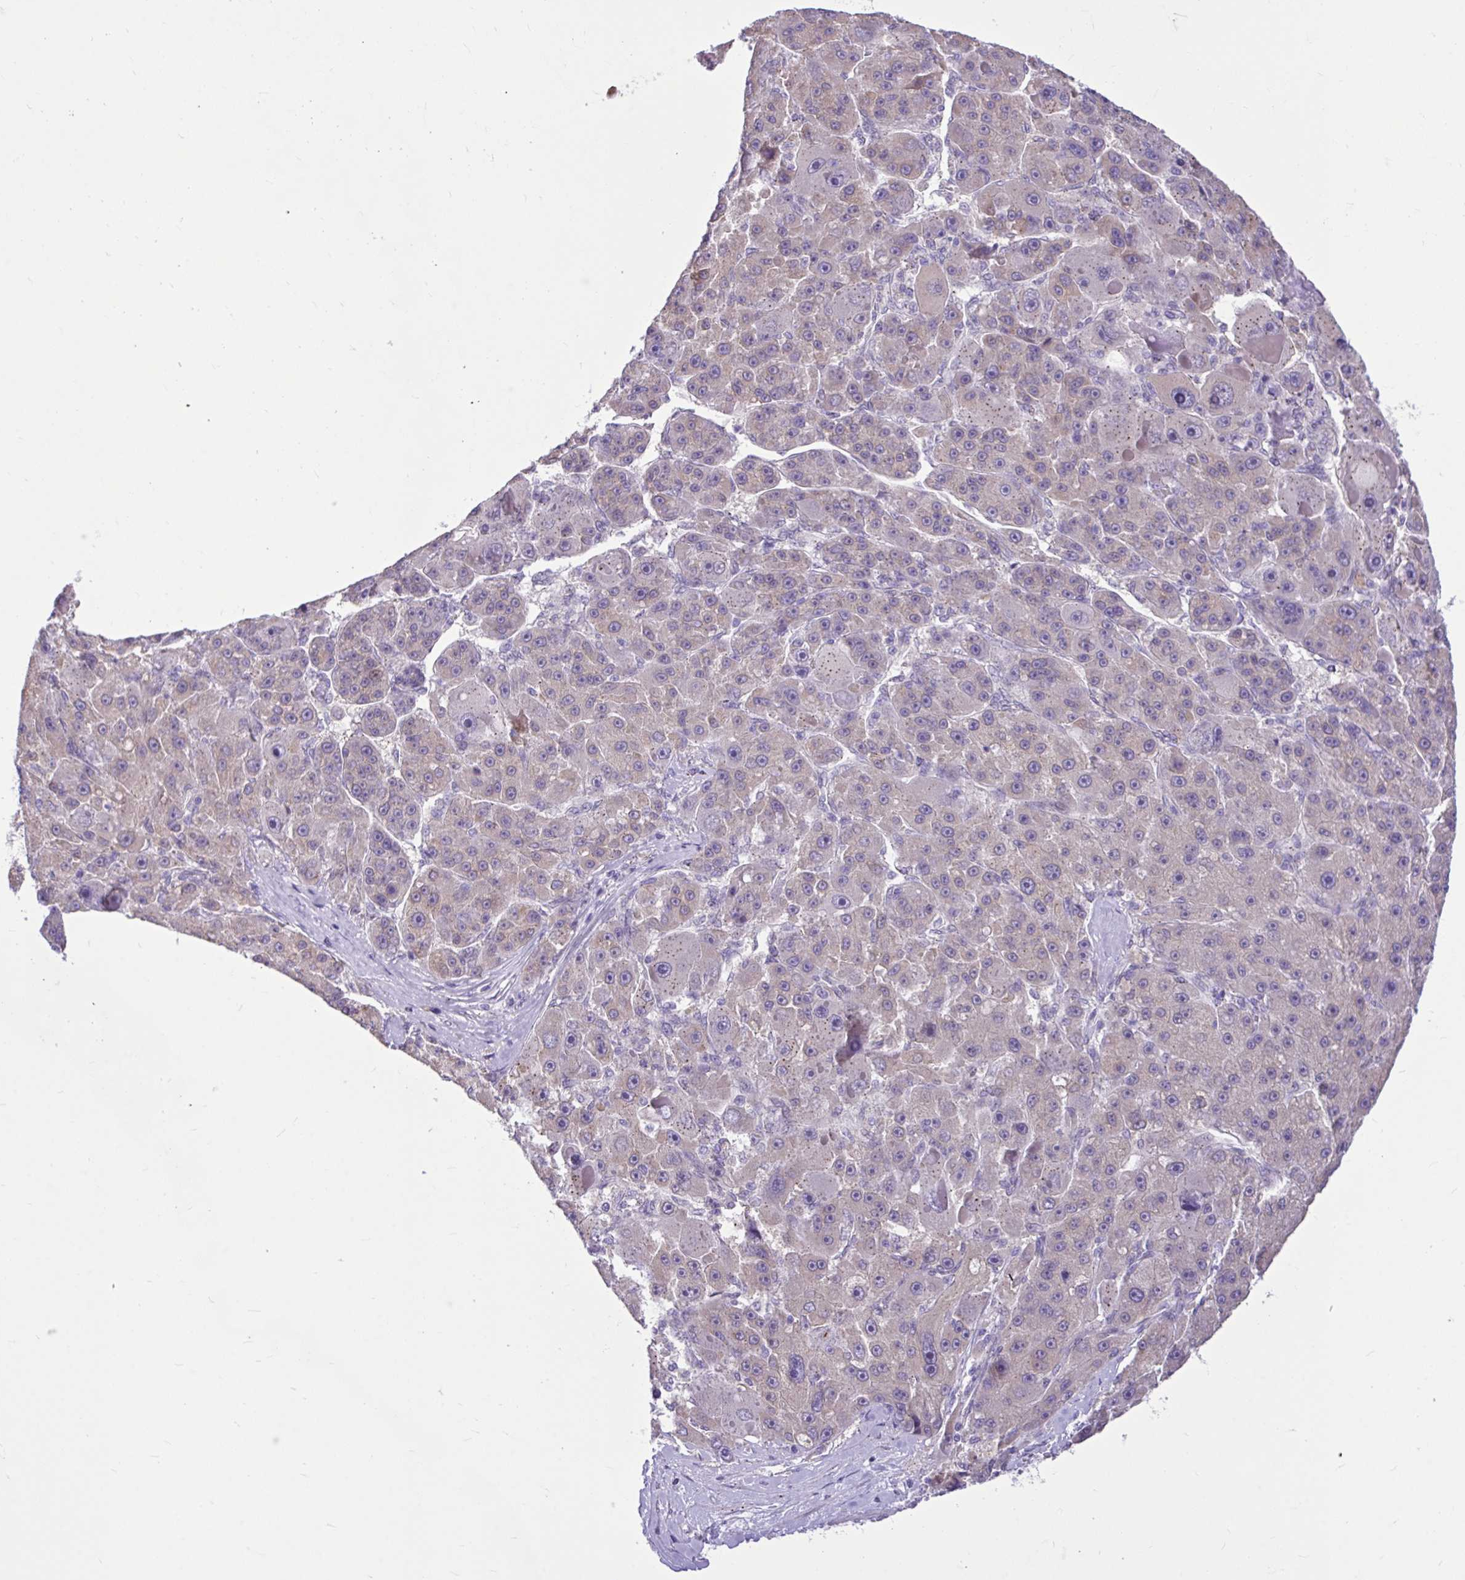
{"staining": {"intensity": "weak", "quantity": "25%-75%", "location": "cytoplasmic/membranous"}, "tissue": "liver cancer", "cell_type": "Tumor cells", "image_type": "cancer", "snomed": [{"axis": "morphology", "description": "Carcinoma, Hepatocellular, NOS"}, {"axis": "topography", "description": "Liver"}], "caption": "About 25%-75% of tumor cells in liver cancer (hepatocellular carcinoma) show weak cytoplasmic/membranous protein positivity as visualized by brown immunohistochemical staining.", "gene": "CEACAM18", "patient": {"sex": "male", "age": 76}}